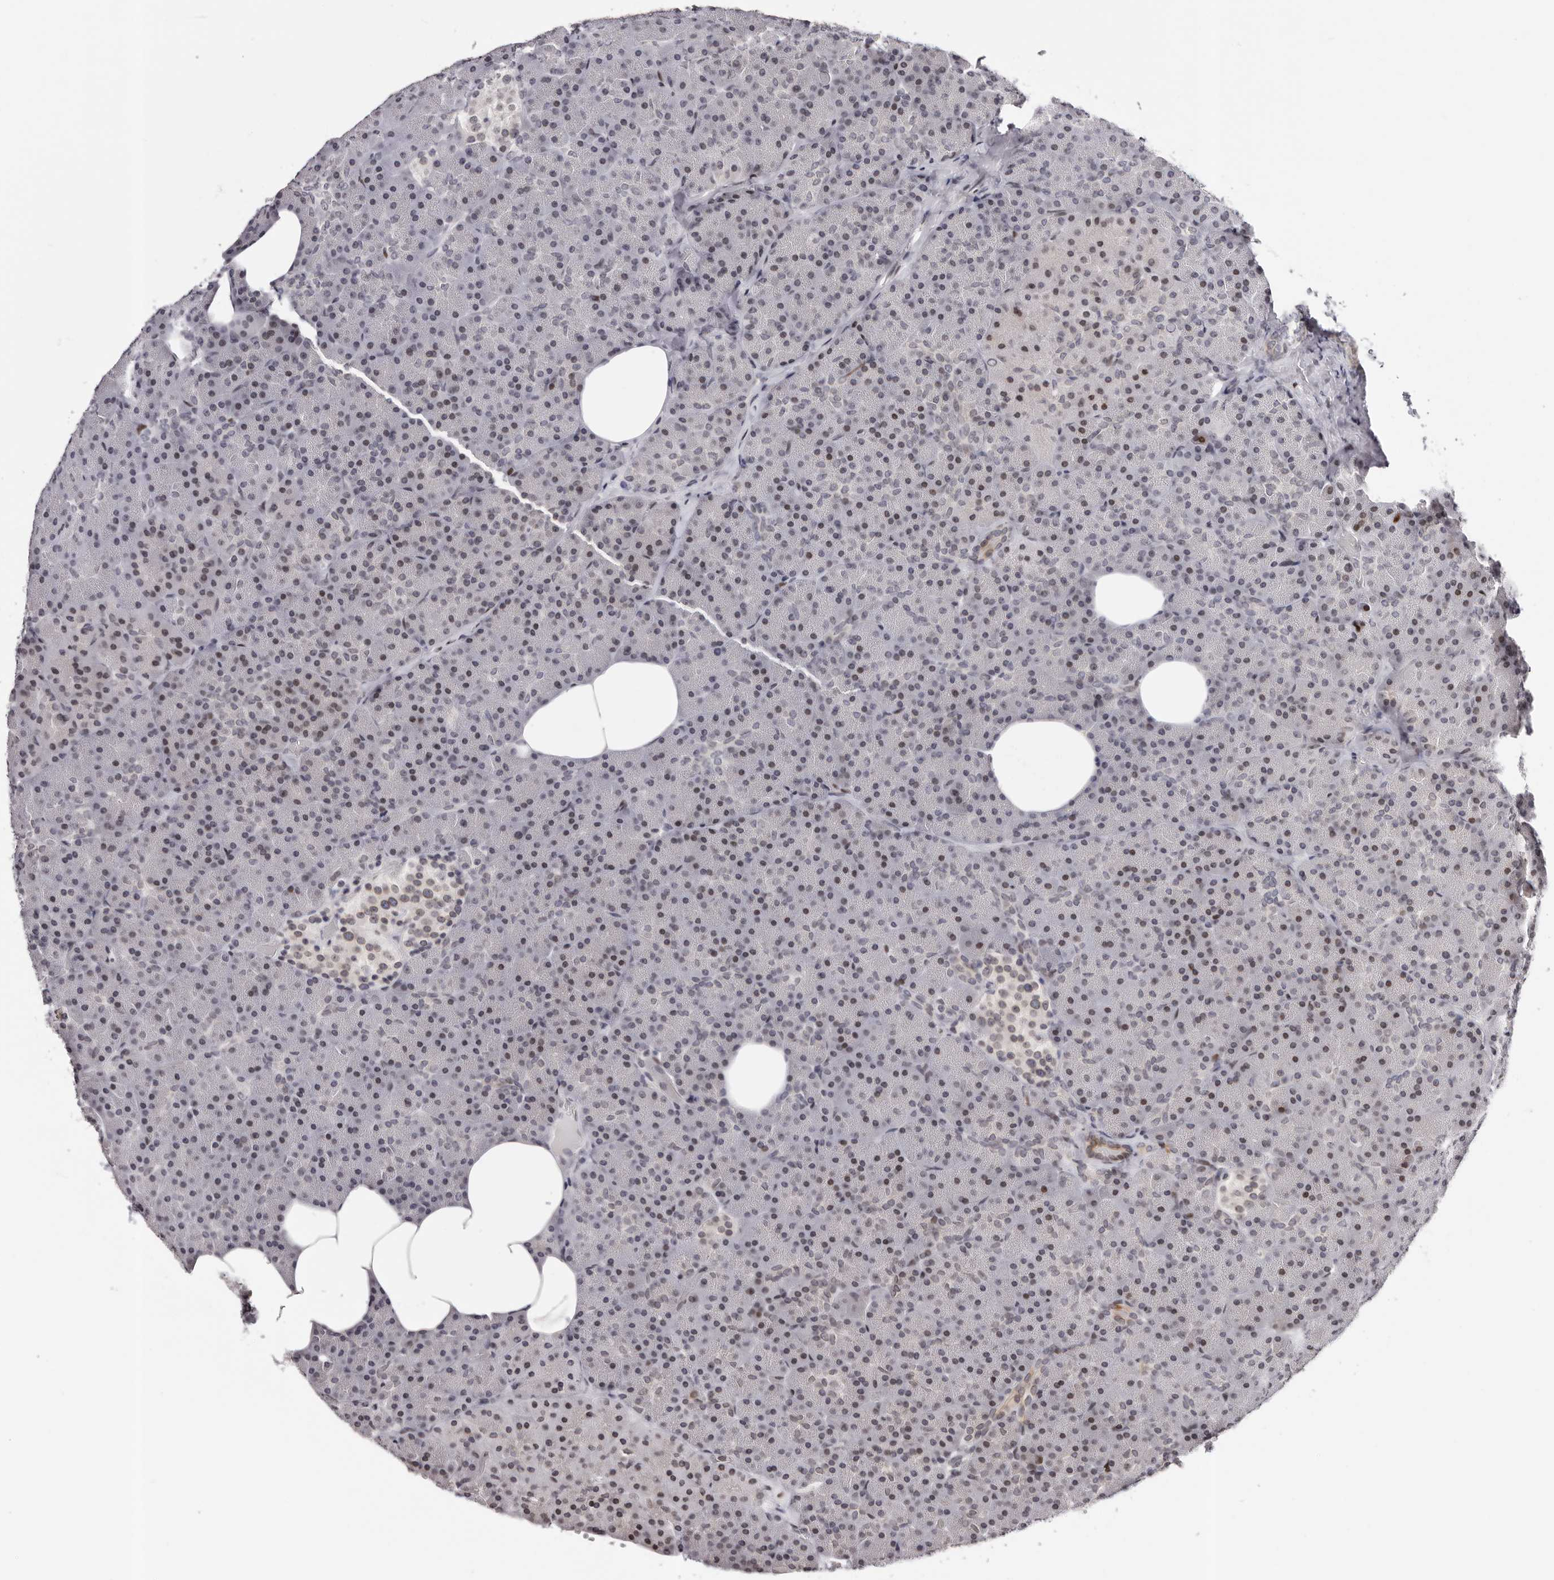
{"staining": {"intensity": "moderate", "quantity": "25%-75%", "location": "cytoplasmic/membranous,nuclear"}, "tissue": "pancreas", "cell_type": "Exocrine glandular cells", "image_type": "normal", "snomed": [{"axis": "morphology", "description": "Normal tissue, NOS"}, {"axis": "morphology", "description": "Carcinoid, malignant, NOS"}, {"axis": "topography", "description": "Pancreas"}], "caption": "Moderate cytoplasmic/membranous,nuclear expression is identified in approximately 25%-75% of exocrine glandular cells in normal pancreas. The staining was performed using DAB (3,3'-diaminobenzidine) to visualize the protein expression in brown, while the nuclei were stained in blue with hematoxylin (Magnification: 20x).", "gene": "NUP153", "patient": {"sex": "female", "age": 35}}